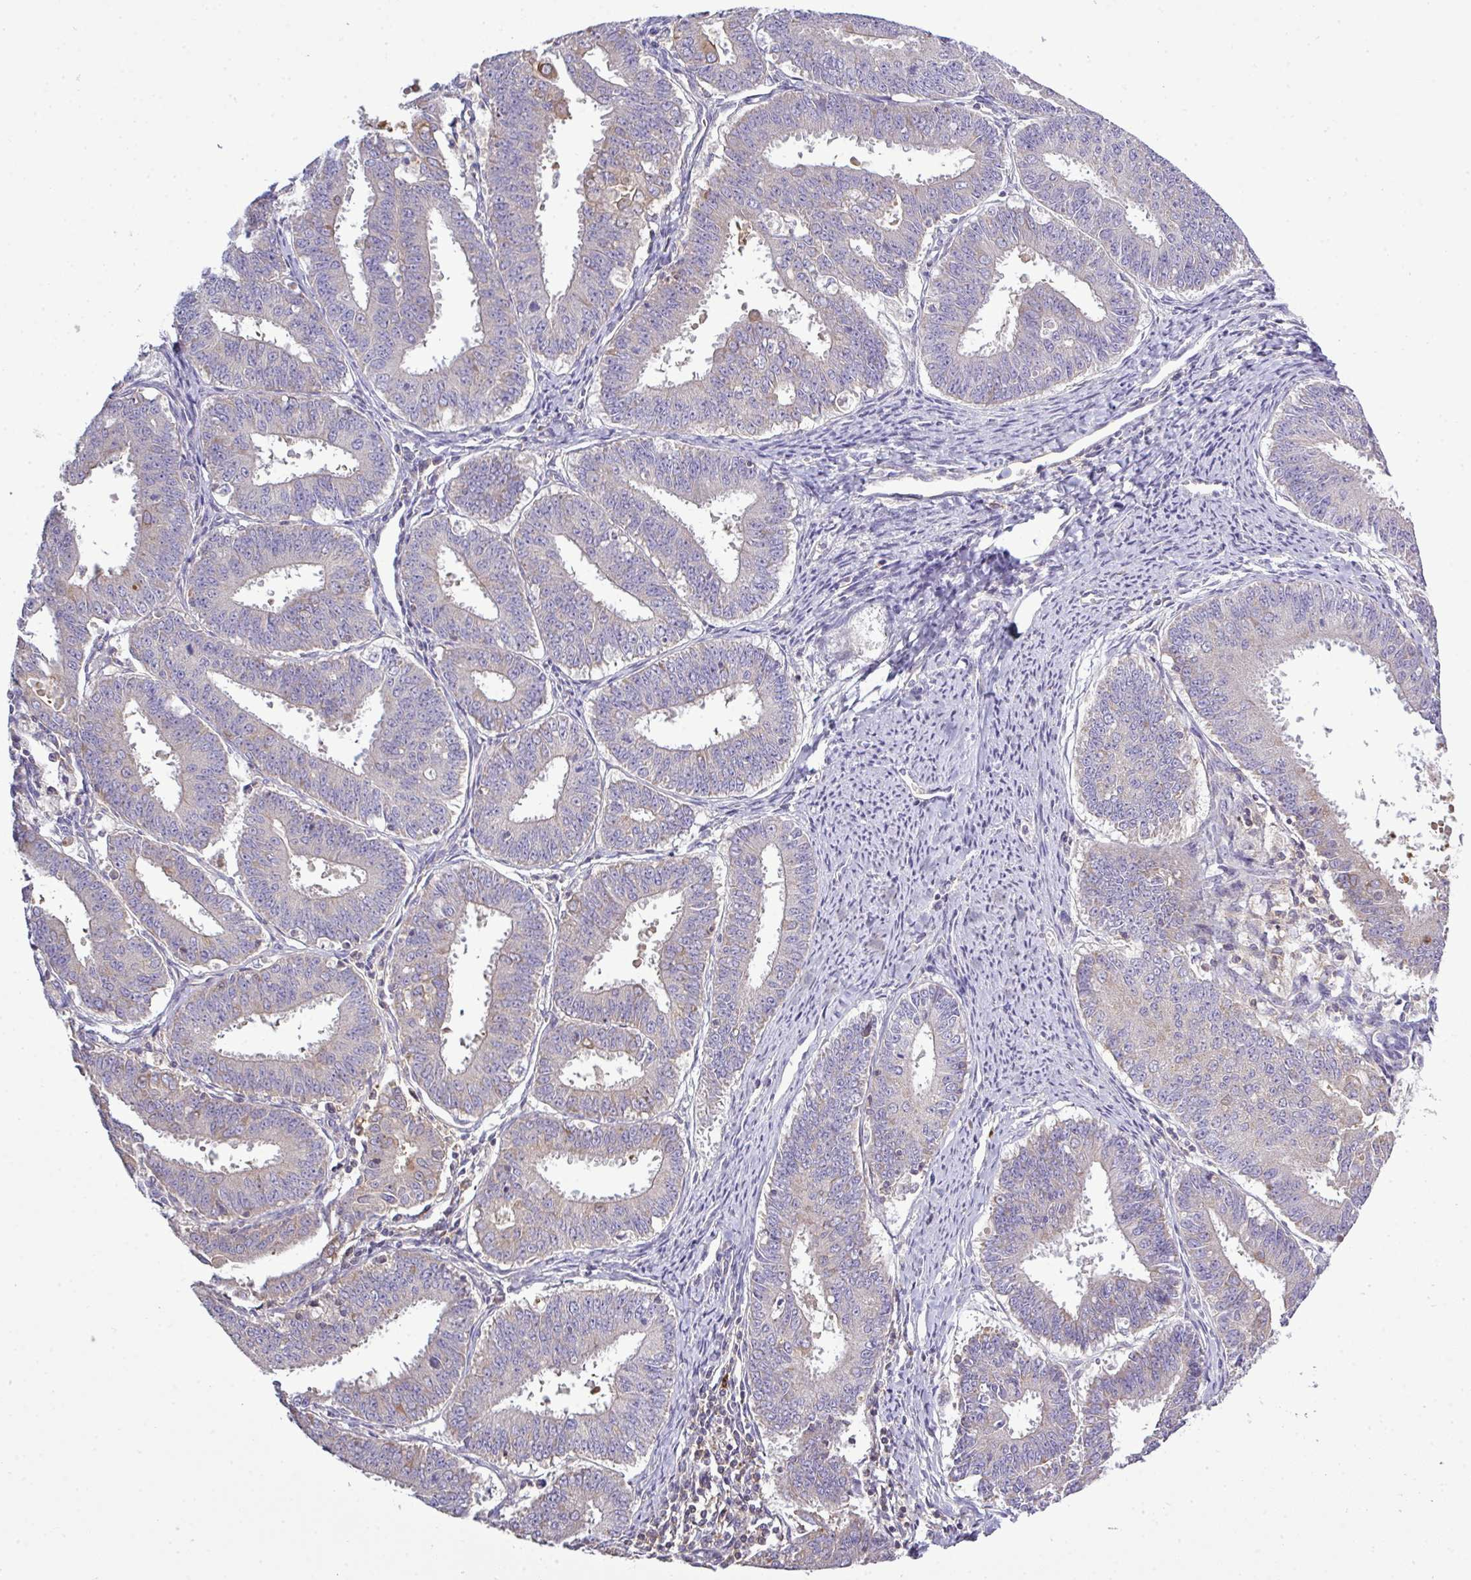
{"staining": {"intensity": "negative", "quantity": "none", "location": "none"}, "tissue": "endometrial cancer", "cell_type": "Tumor cells", "image_type": "cancer", "snomed": [{"axis": "morphology", "description": "Adenocarcinoma, NOS"}, {"axis": "topography", "description": "Endometrium"}], "caption": "Tumor cells are negative for brown protein staining in adenocarcinoma (endometrial). The staining is performed using DAB (3,3'-diaminobenzidine) brown chromogen with nuclei counter-stained in using hematoxylin.", "gene": "STAT5A", "patient": {"sex": "female", "age": 73}}